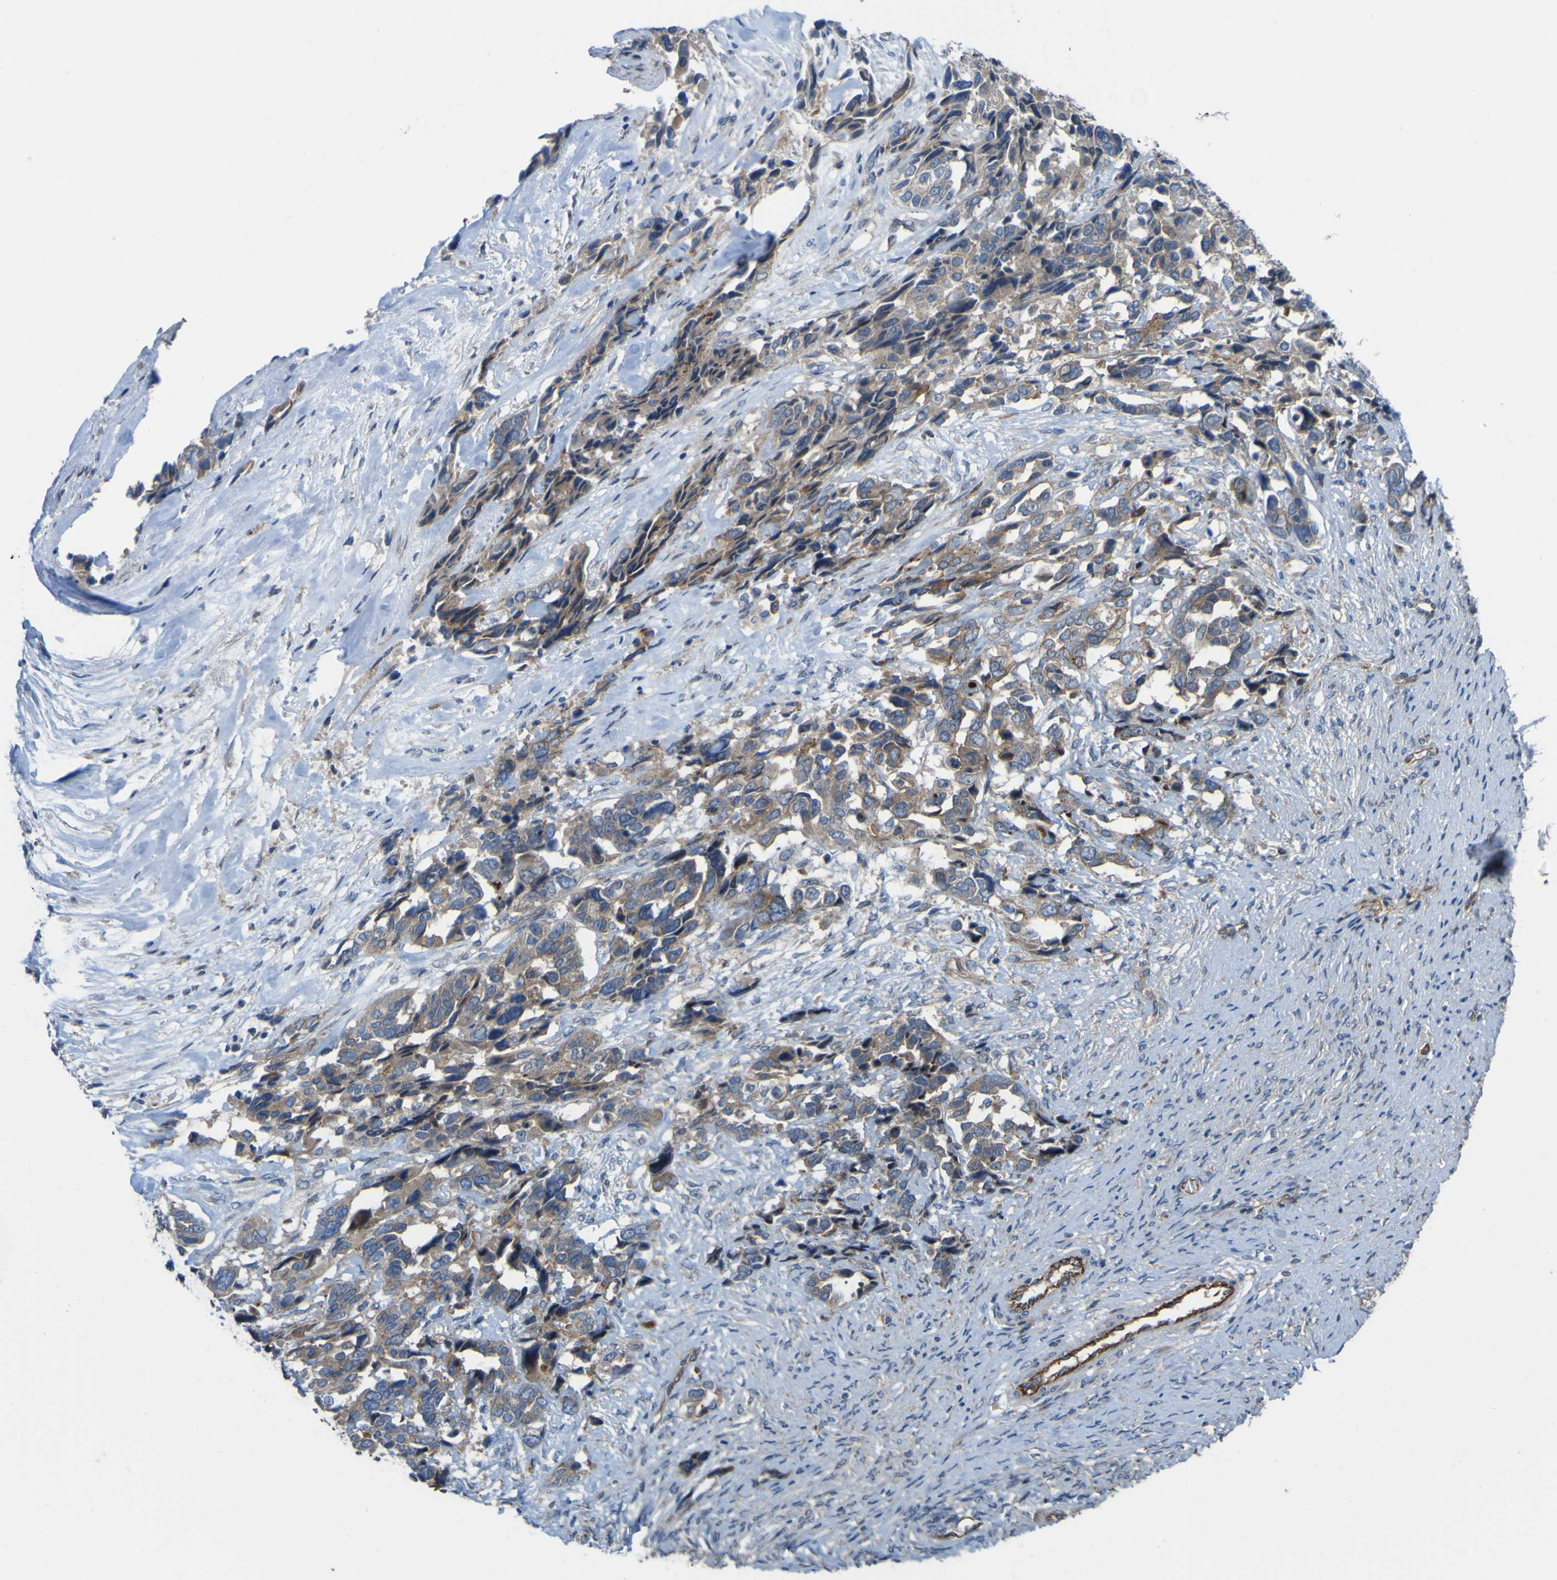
{"staining": {"intensity": "moderate", "quantity": "25%-75%", "location": "cytoplasmic/membranous"}, "tissue": "ovarian cancer", "cell_type": "Tumor cells", "image_type": "cancer", "snomed": [{"axis": "morphology", "description": "Cystadenocarcinoma, serous, NOS"}, {"axis": "topography", "description": "Ovary"}], "caption": "Immunohistochemistry of human serous cystadenocarcinoma (ovarian) demonstrates medium levels of moderate cytoplasmic/membranous staining in about 25%-75% of tumor cells.", "gene": "FBXO30", "patient": {"sex": "female", "age": 44}}